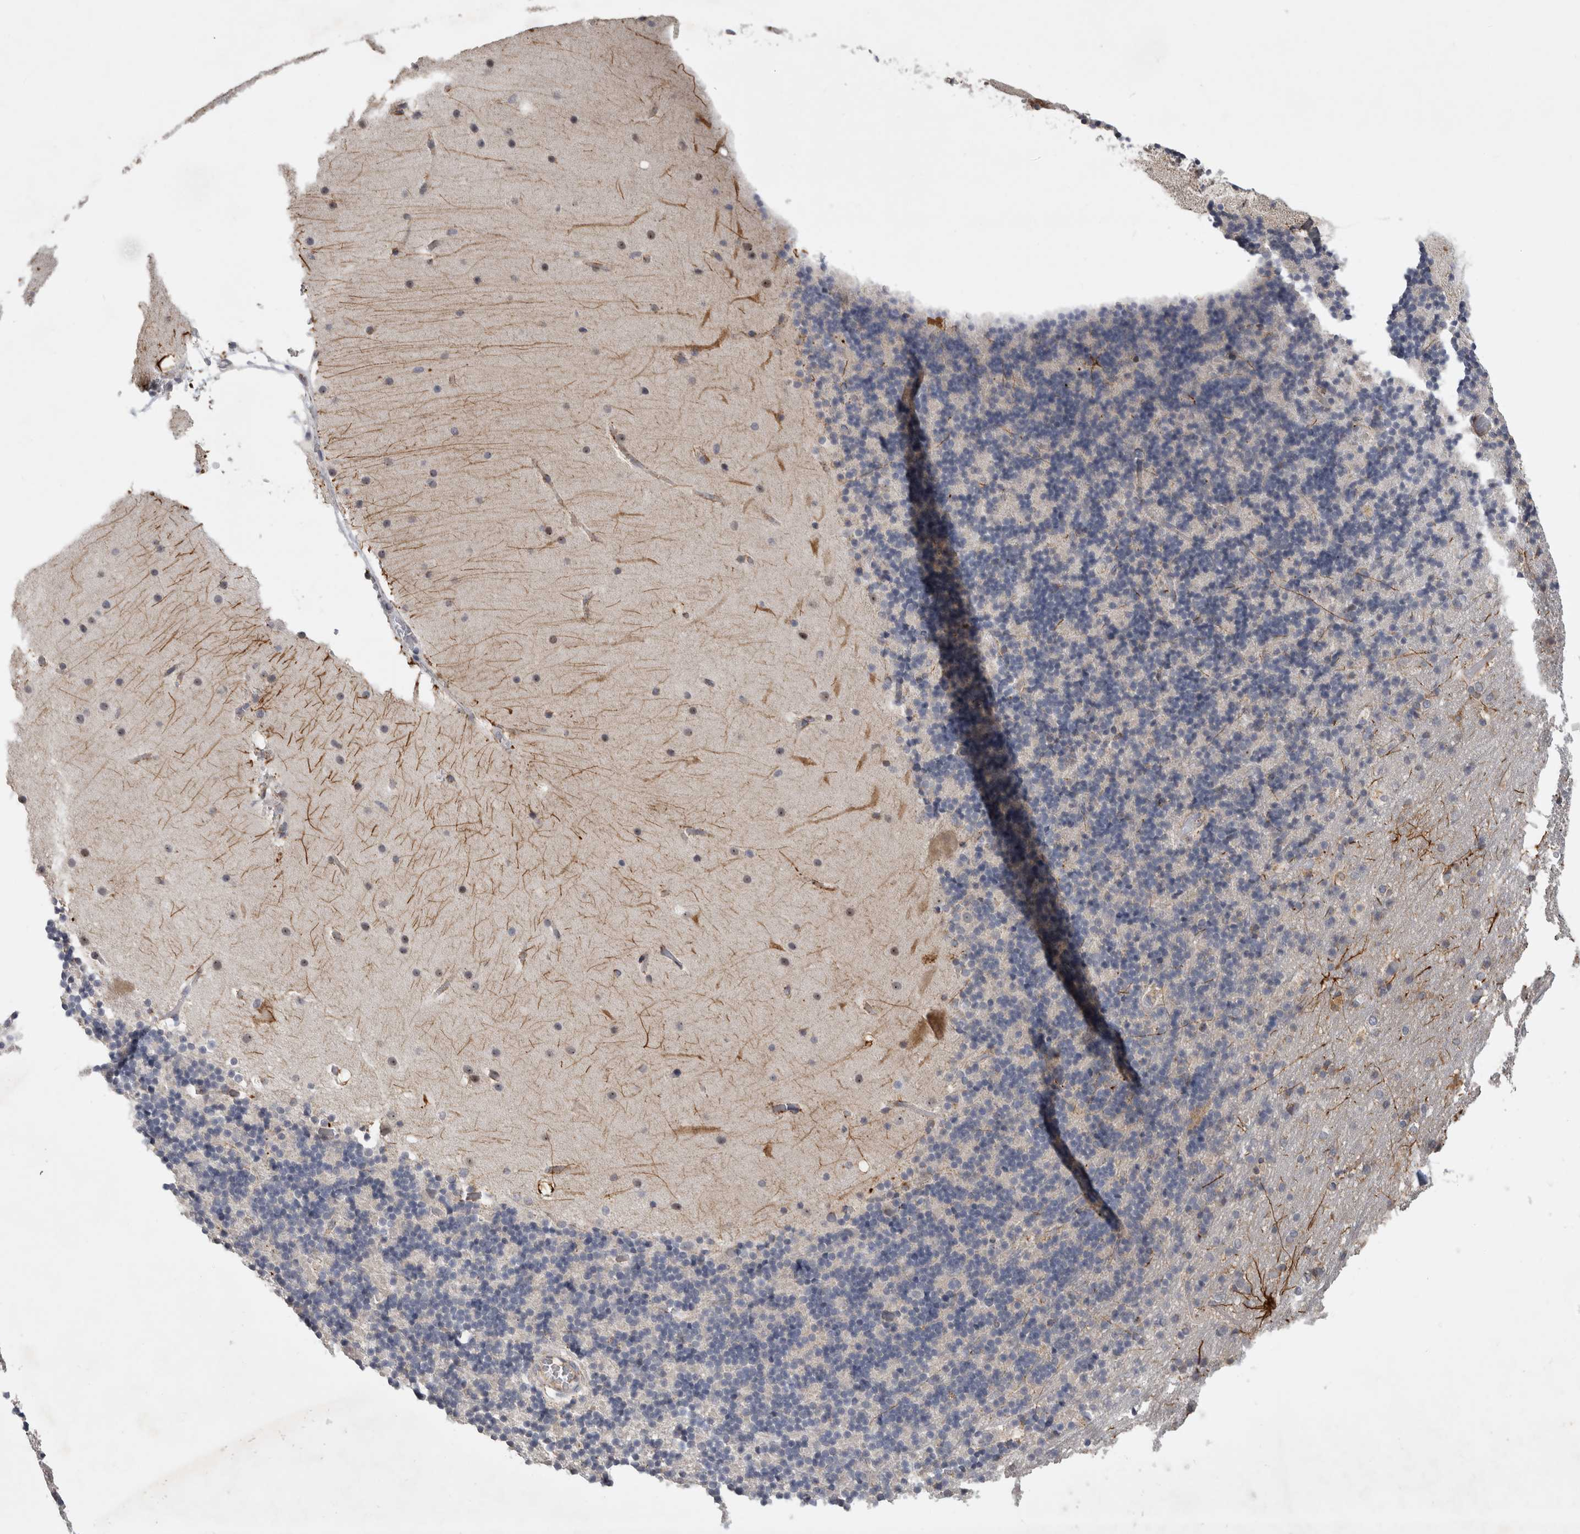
{"staining": {"intensity": "weak", "quantity": "25%-75%", "location": "cytoplasmic/membranous"}, "tissue": "cerebellum", "cell_type": "Cells in granular layer", "image_type": "normal", "snomed": [{"axis": "morphology", "description": "Normal tissue, NOS"}, {"axis": "topography", "description": "Cerebellum"}], "caption": "Immunohistochemistry histopathology image of unremarkable cerebellum: human cerebellum stained using IHC exhibits low levels of weak protein expression localized specifically in the cytoplasmic/membranous of cells in granular layer, appearing as a cytoplasmic/membranous brown color.", "gene": "DYRK2", "patient": {"sex": "male", "age": 57}}